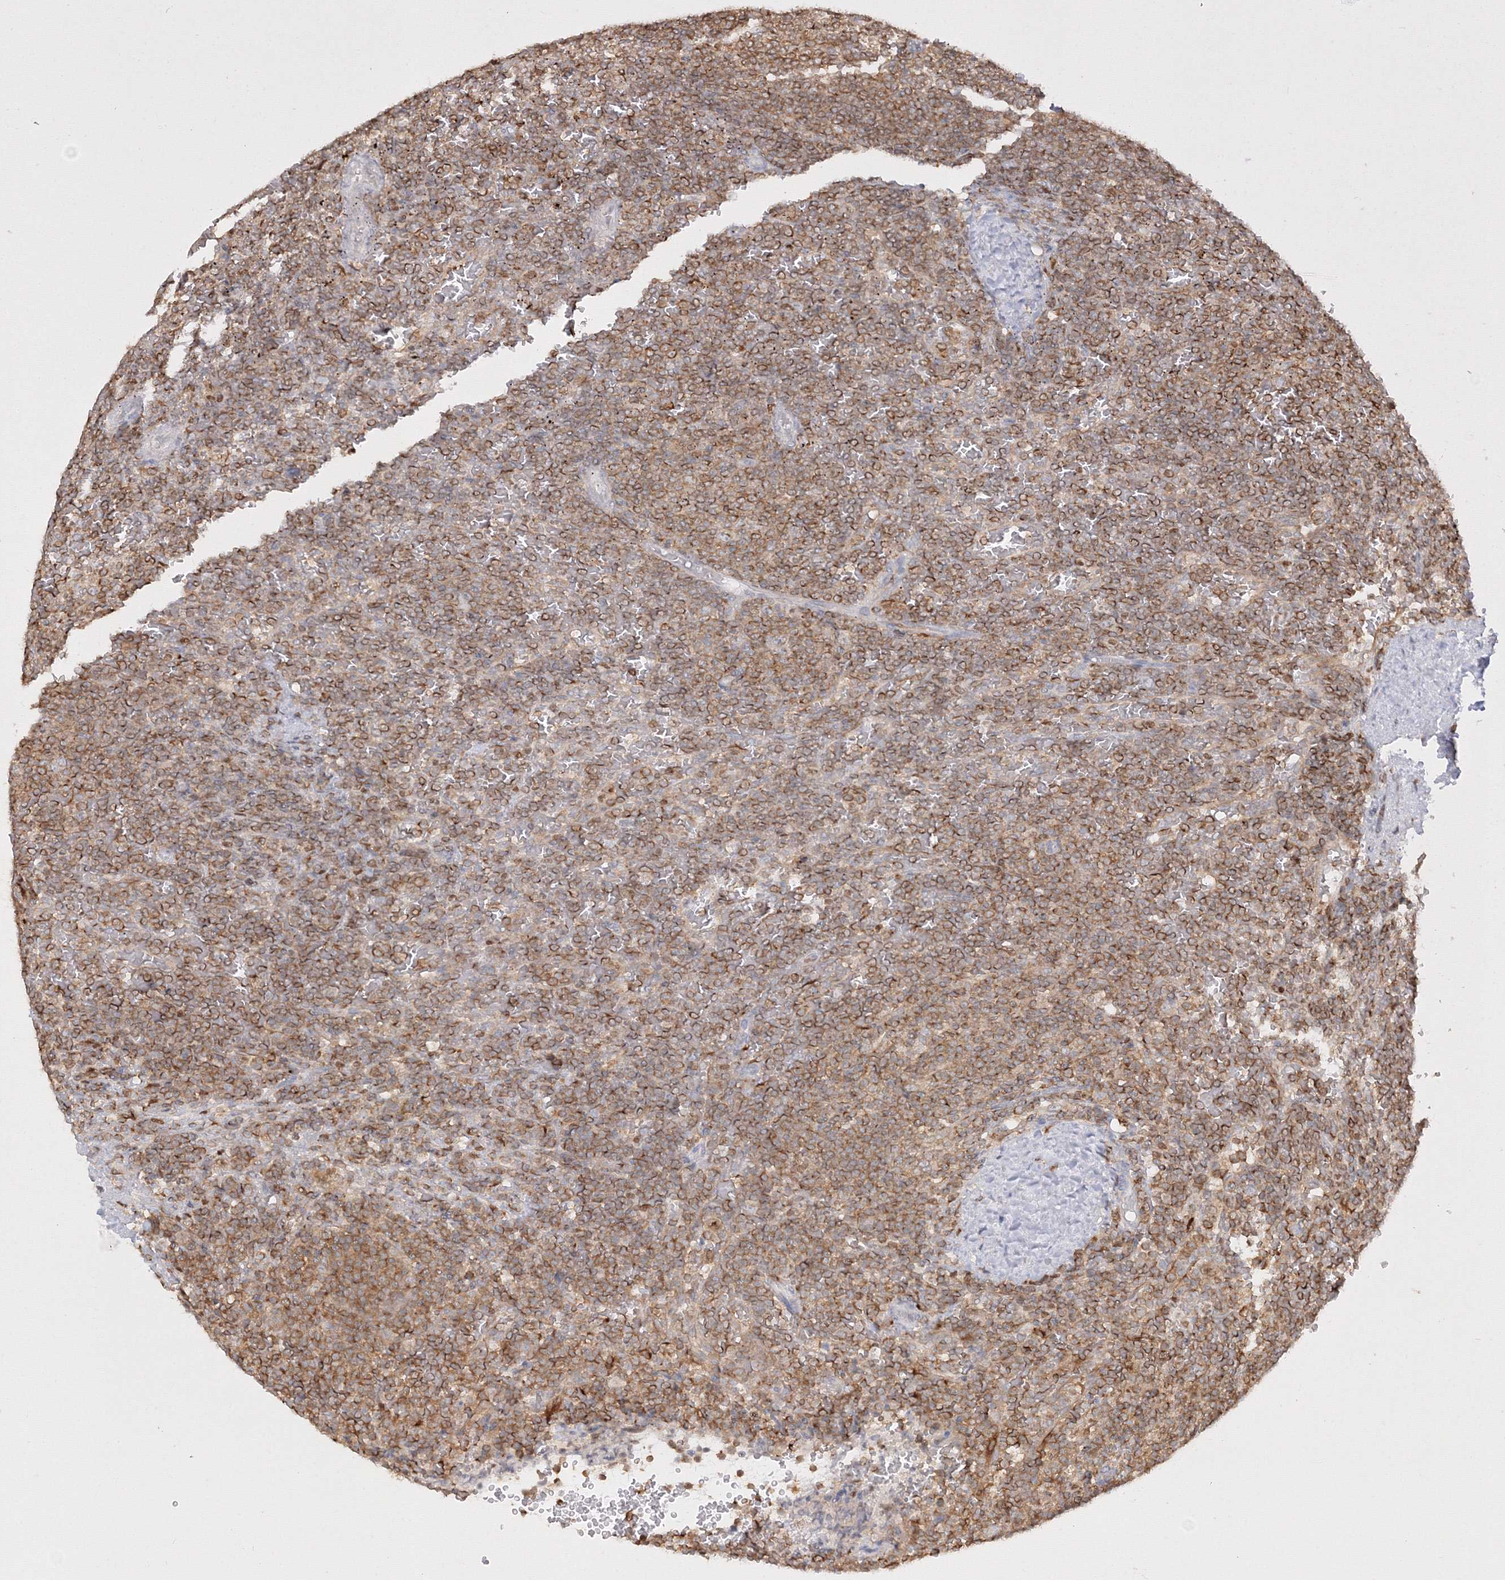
{"staining": {"intensity": "moderate", "quantity": ">75%", "location": "cytoplasmic/membranous"}, "tissue": "lymphoma", "cell_type": "Tumor cells", "image_type": "cancer", "snomed": [{"axis": "morphology", "description": "Malignant lymphoma, non-Hodgkin's type, Low grade"}, {"axis": "topography", "description": "Spleen"}], "caption": "Tumor cells display medium levels of moderate cytoplasmic/membranous staining in about >75% of cells in human low-grade malignant lymphoma, non-Hodgkin's type.", "gene": "TMEM50B", "patient": {"sex": "female", "age": 77}}